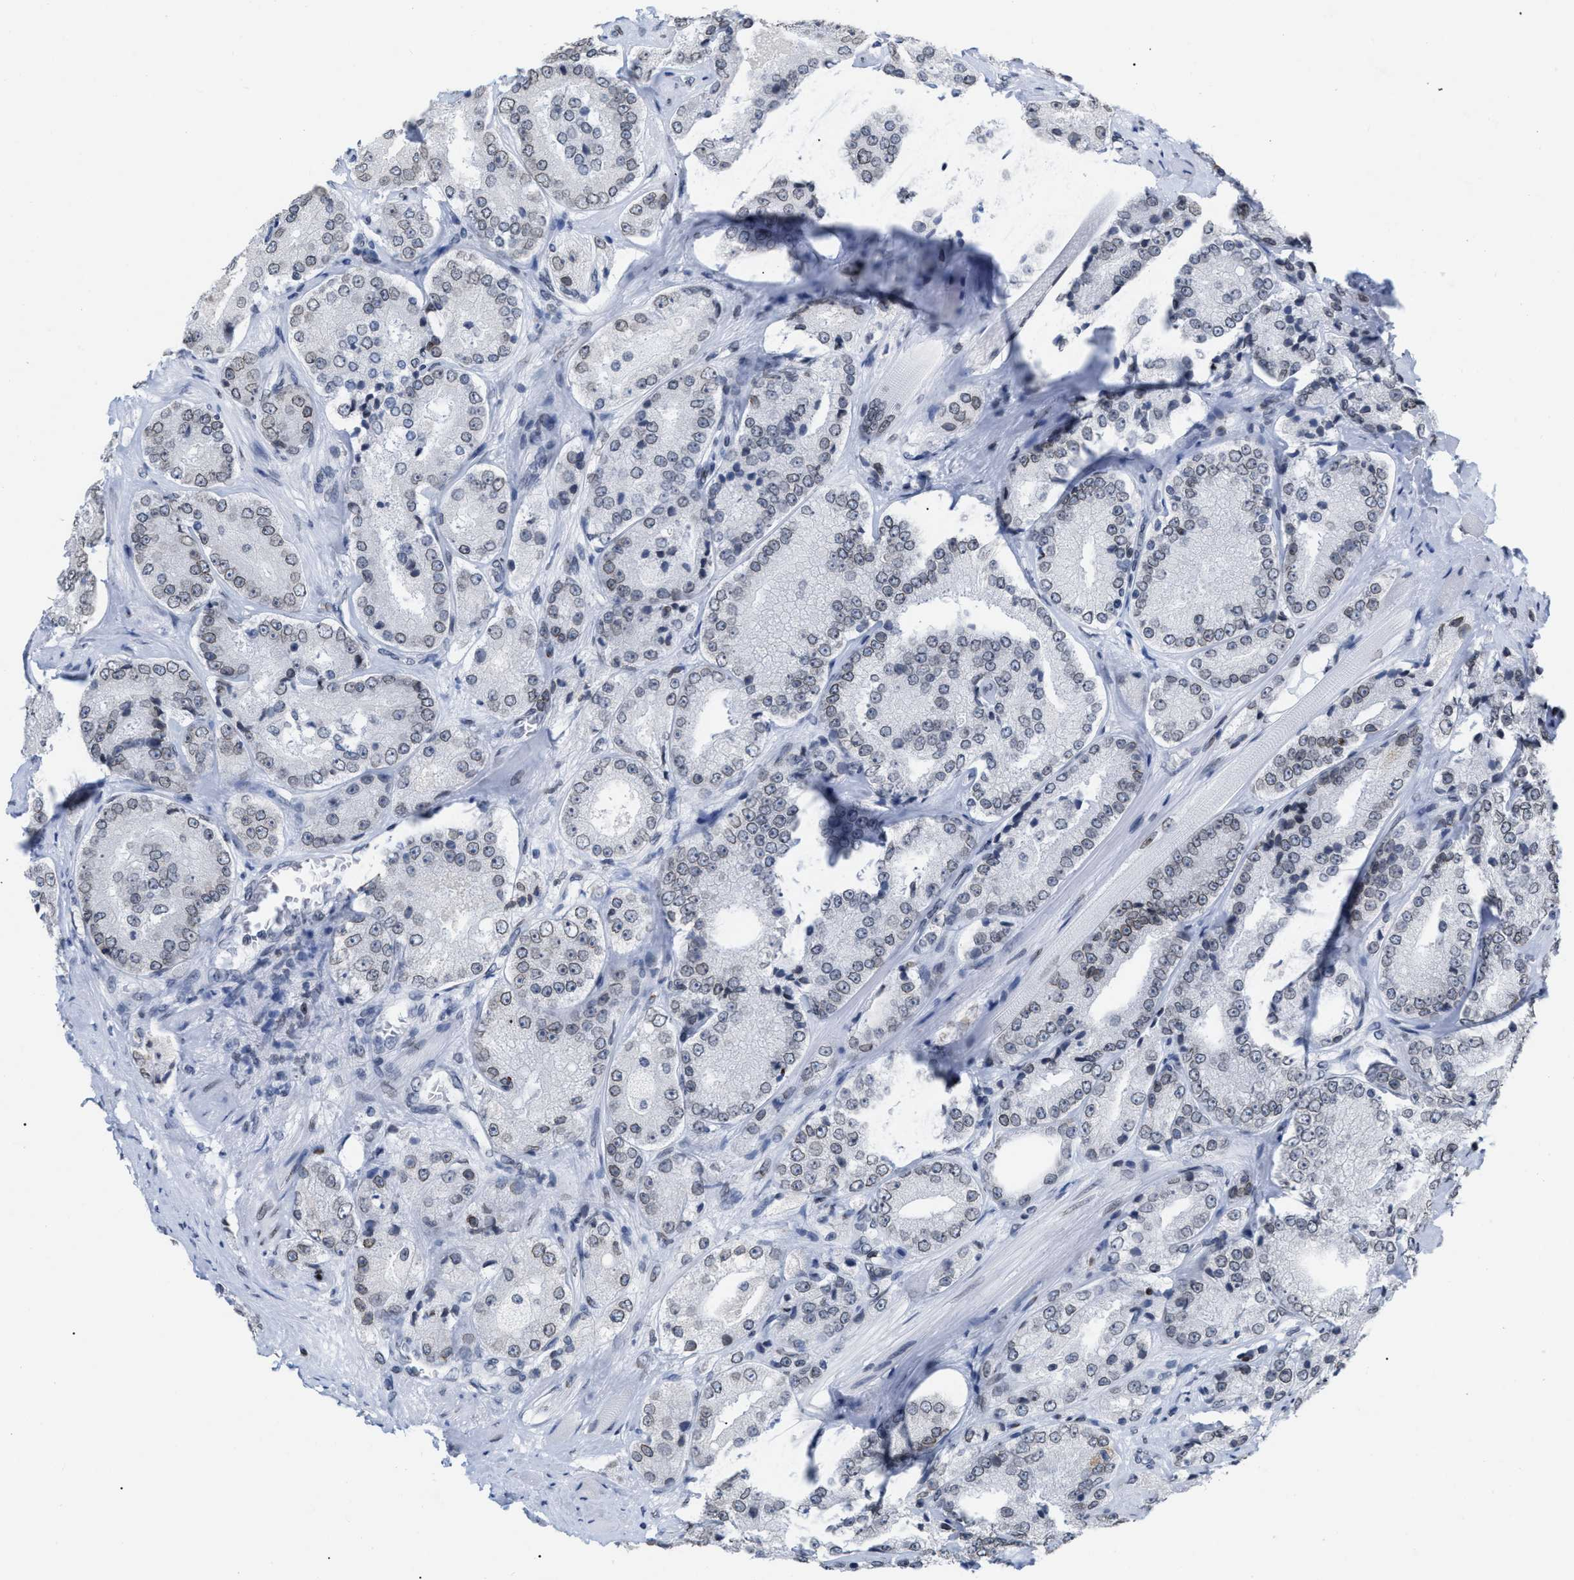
{"staining": {"intensity": "weak", "quantity": "<25%", "location": "cytoplasmic/membranous,nuclear"}, "tissue": "prostate cancer", "cell_type": "Tumor cells", "image_type": "cancer", "snomed": [{"axis": "morphology", "description": "Adenocarcinoma, High grade"}, {"axis": "topography", "description": "Prostate"}], "caption": "Prostate cancer was stained to show a protein in brown. There is no significant expression in tumor cells.", "gene": "TPR", "patient": {"sex": "male", "age": 65}}